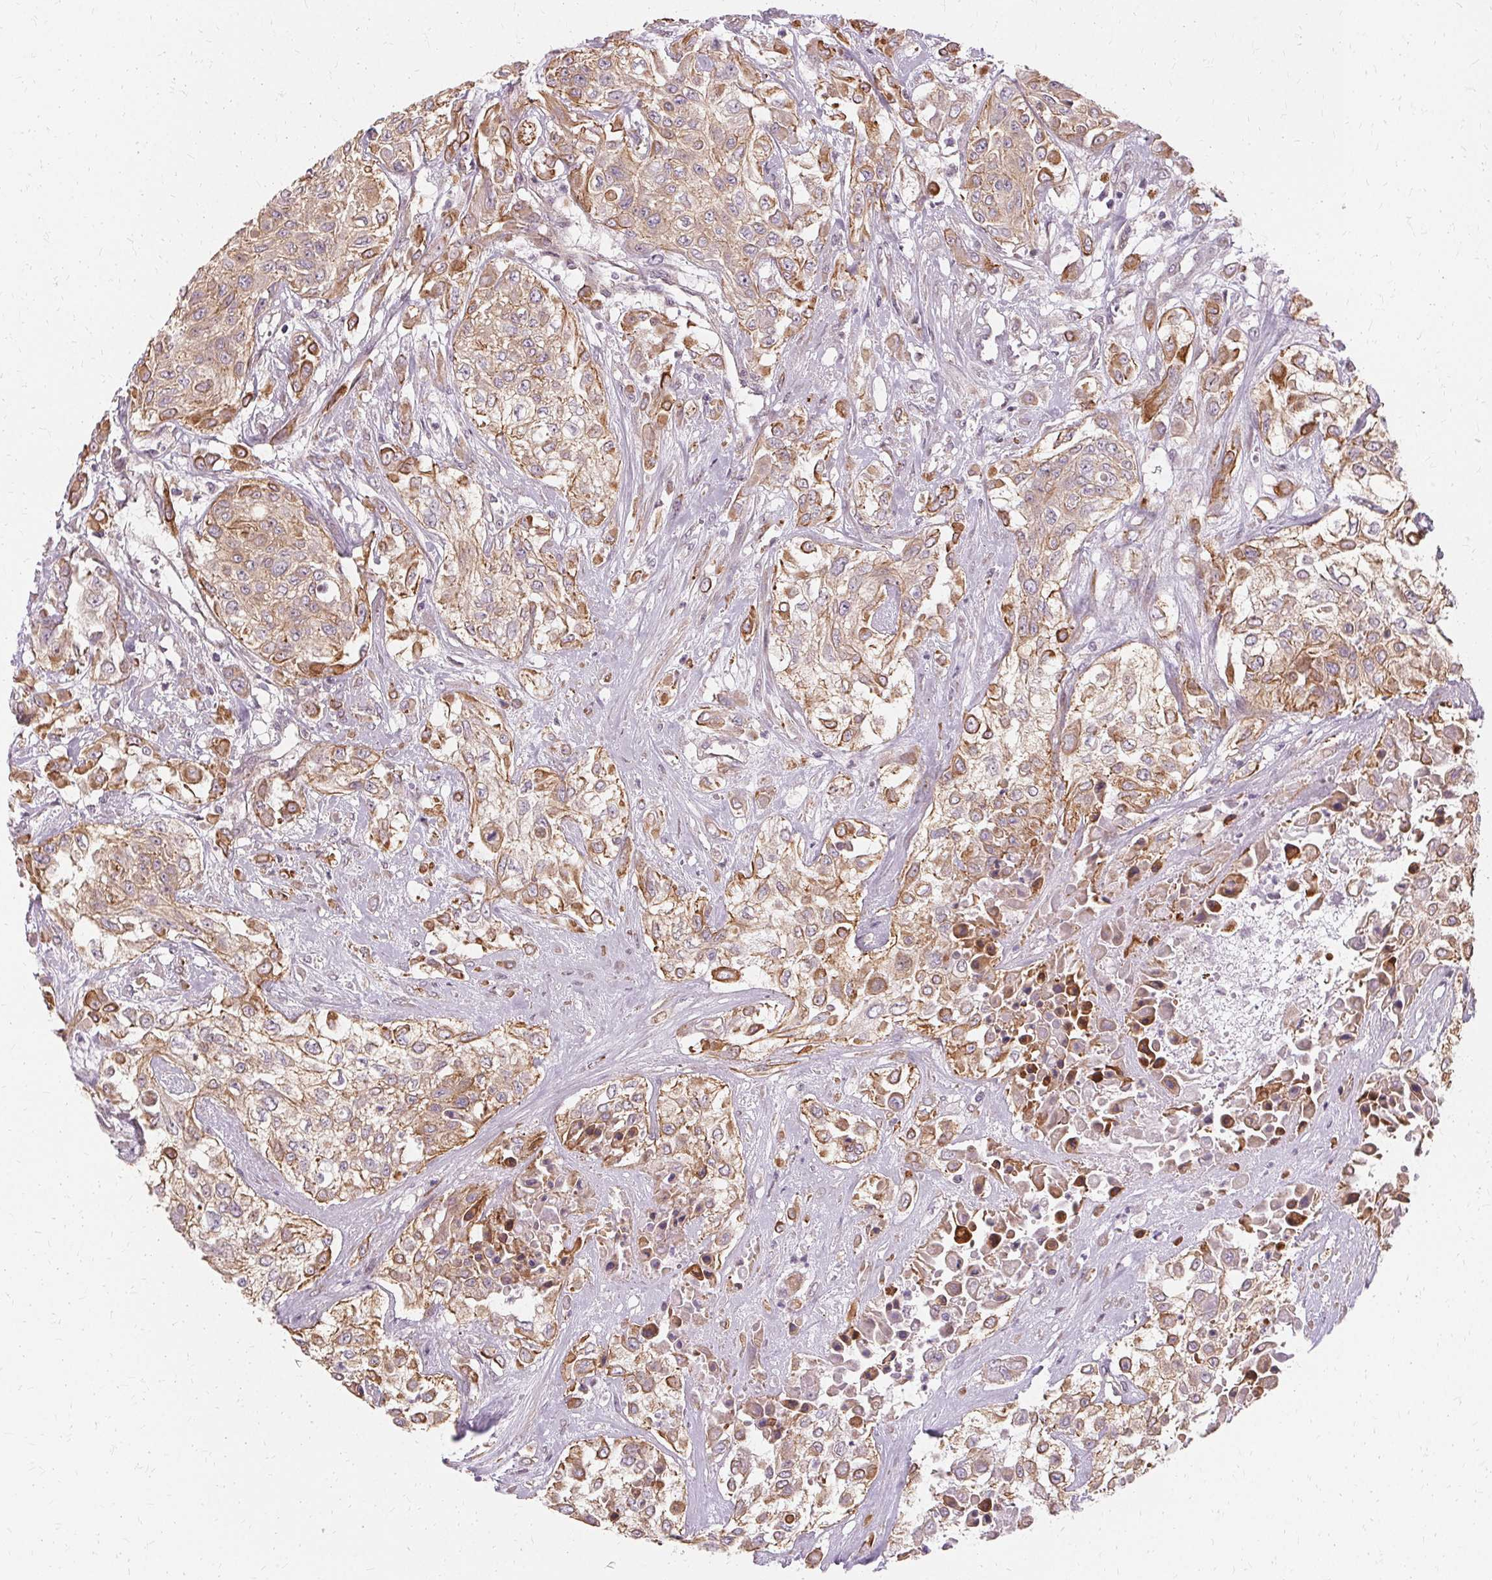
{"staining": {"intensity": "moderate", "quantity": "25%-75%", "location": "cytoplasmic/membranous"}, "tissue": "urothelial cancer", "cell_type": "Tumor cells", "image_type": "cancer", "snomed": [{"axis": "morphology", "description": "Urothelial carcinoma, High grade"}, {"axis": "topography", "description": "Urinary bladder"}], "caption": "Immunohistochemistry (IHC) staining of high-grade urothelial carcinoma, which exhibits medium levels of moderate cytoplasmic/membranous positivity in approximately 25%-75% of tumor cells indicating moderate cytoplasmic/membranous protein positivity. The staining was performed using DAB (3,3'-diaminobenzidine) (brown) for protein detection and nuclei were counterstained in hematoxylin (blue).", "gene": "USP8", "patient": {"sex": "male", "age": 57}}